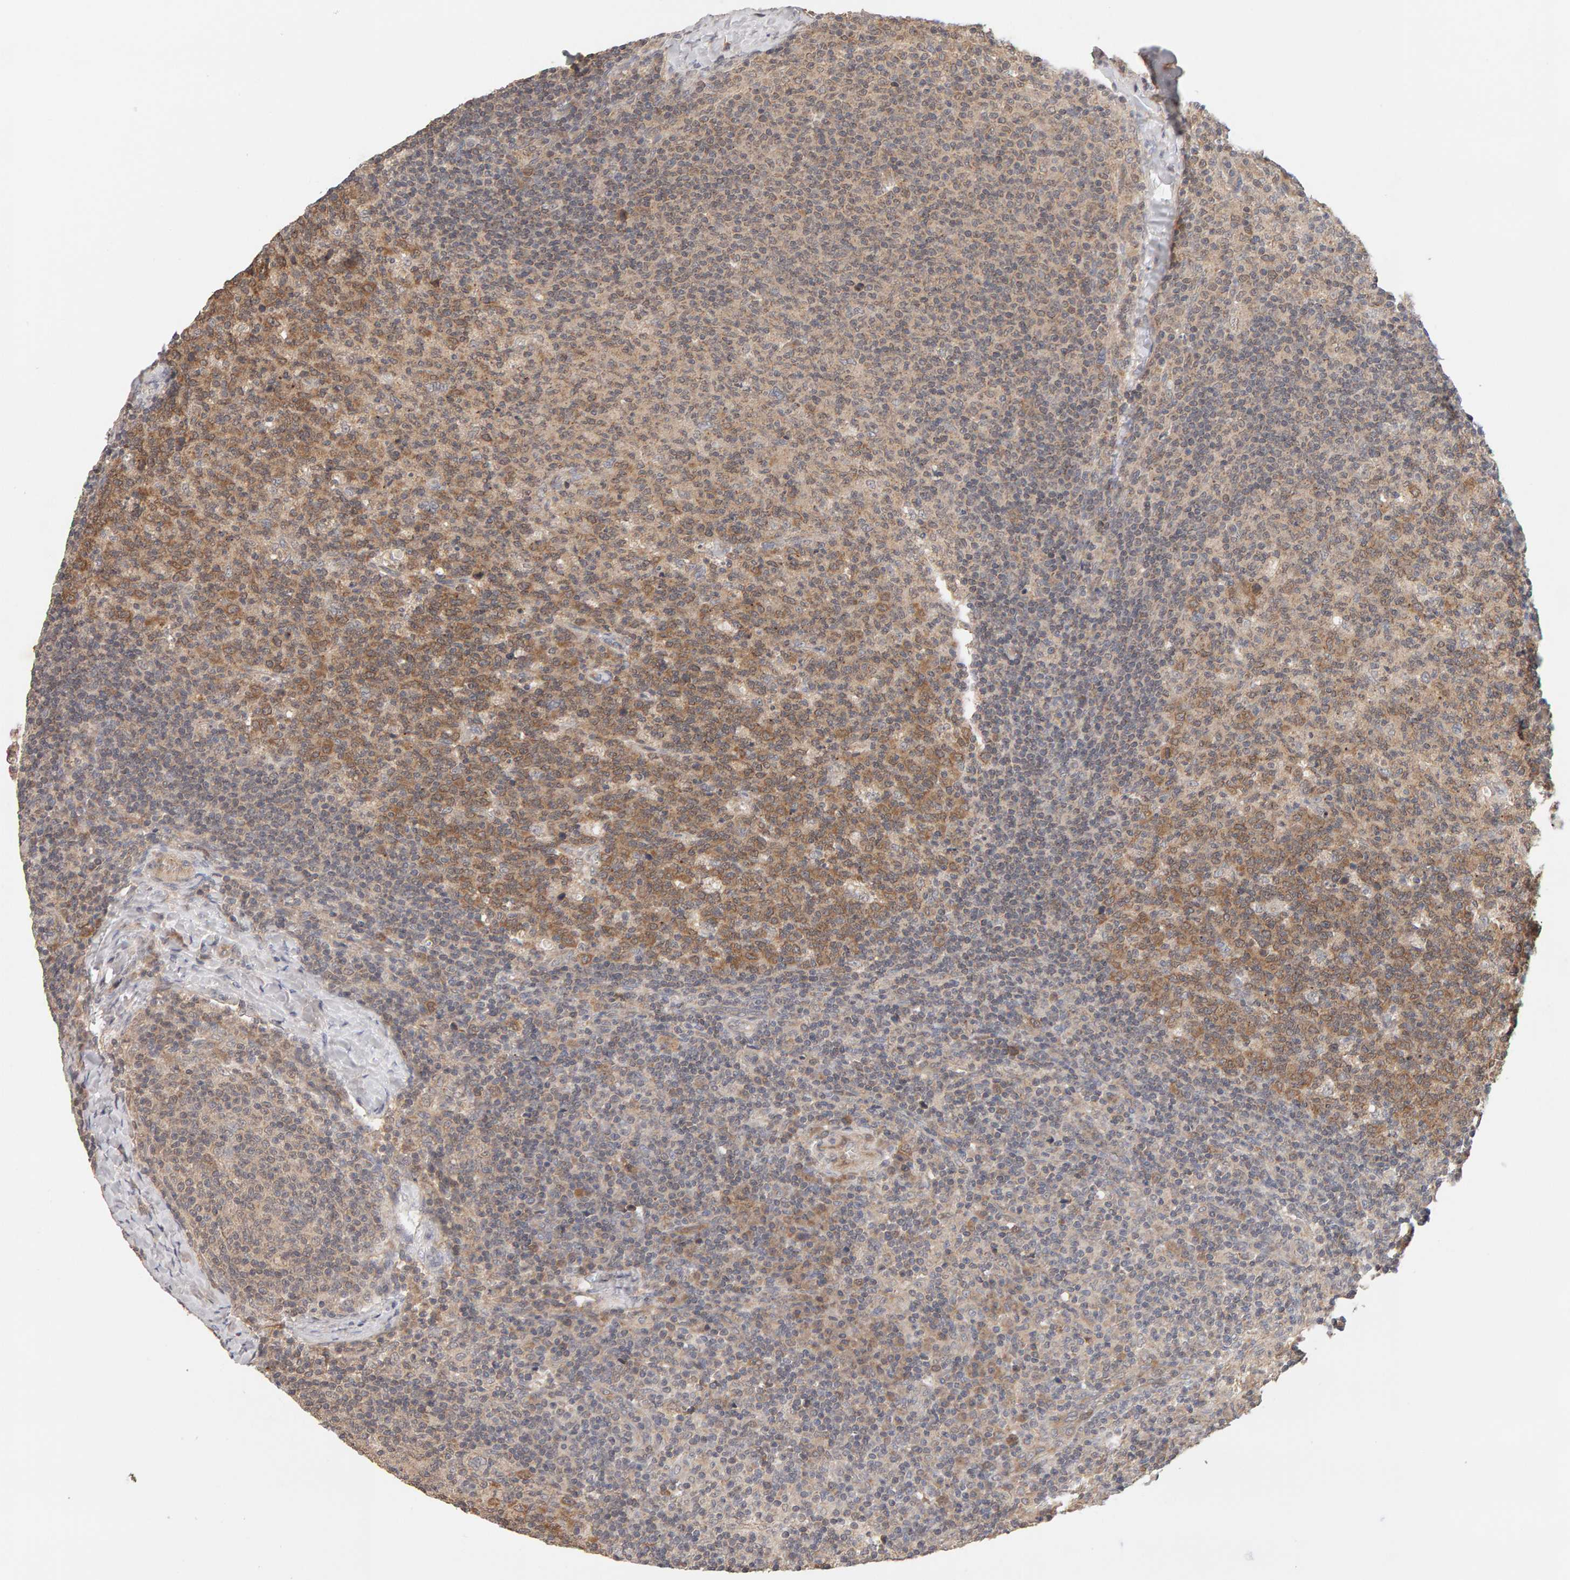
{"staining": {"intensity": "moderate", "quantity": ">75%", "location": "cytoplasmic/membranous"}, "tissue": "lymph node", "cell_type": "Germinal center cells", "image_type": "normal", "snomed": [{"axis": "morphology", "description": "Normal tissue, NOS"}, {"axis": "morphology", "description": "Inflammation, NOS"}, {"axis": "topography", "description": "Lymph node"}], "caption": "A photomicrograph showing moderate cytoplasmic/membranous expression in approximately >75% of germinal center cells in unremarkable lymph node, as visualized by brown immunohistochemical staining.", "gene": "DNAJC7", "patient": {"sex": "male", "age": 55}}